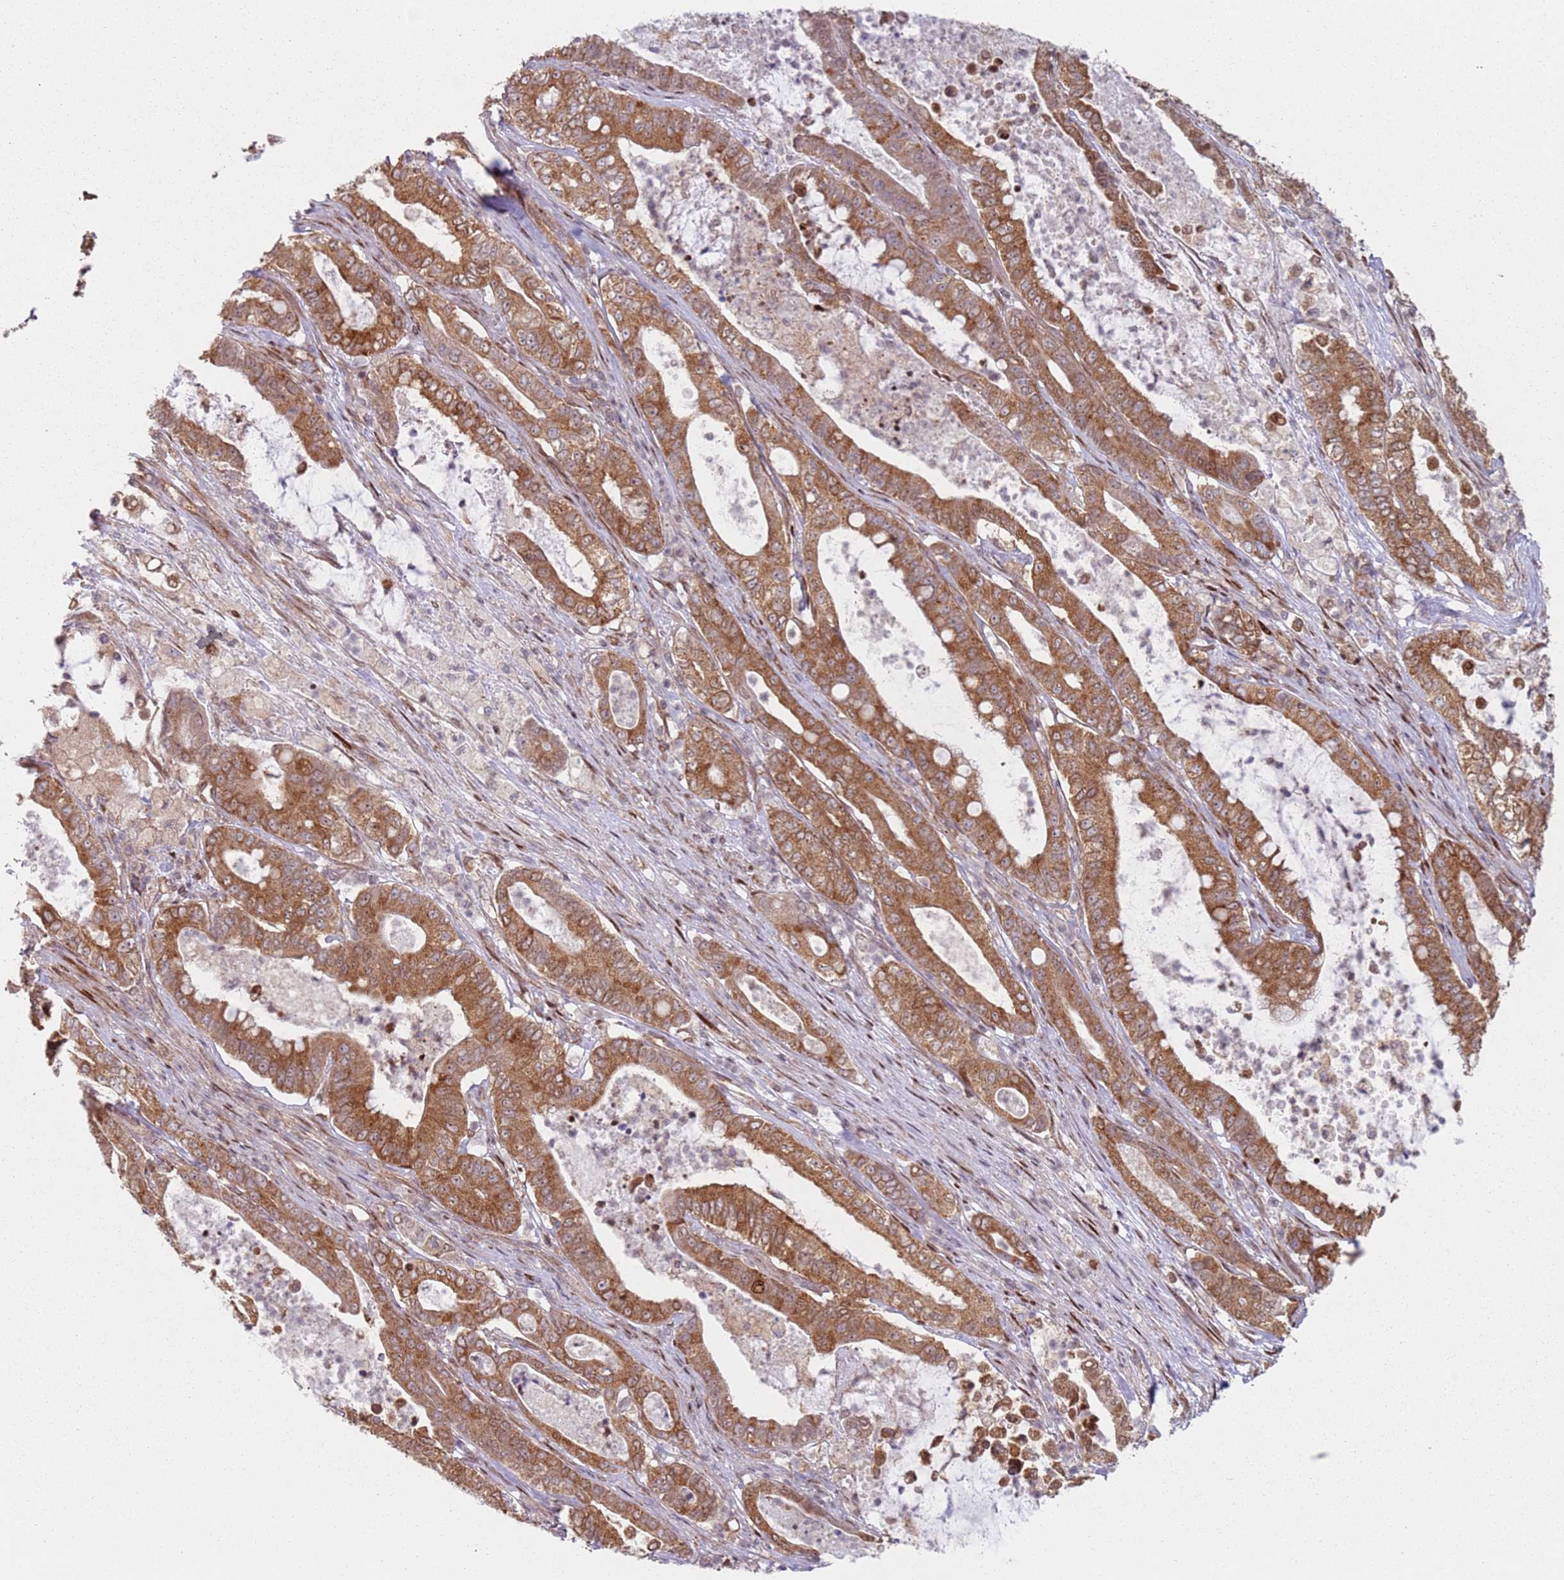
{"staining": {"intensity": "strong", "quantity": ">75%", "location": "cytoplasmic/membranous"}, "tissue": "pancreatic cancer", "cell_type": "Tumor cells", "image_type": "cancer", "snomed": [{"axis": "morphology", "description": "Adenocarcinoma, NOS"}, {"axis": "topography", "description": "Pancreas"}], "caption": "Immunohistochemical staining of human pancreatic cancer (adenocarcinoma) shows strong cytoplasmic/membranous protein staining in about >75% of tumor cells.", "gene": "HNRNPLL", "patient": {"sex": "male", "age": 71}}